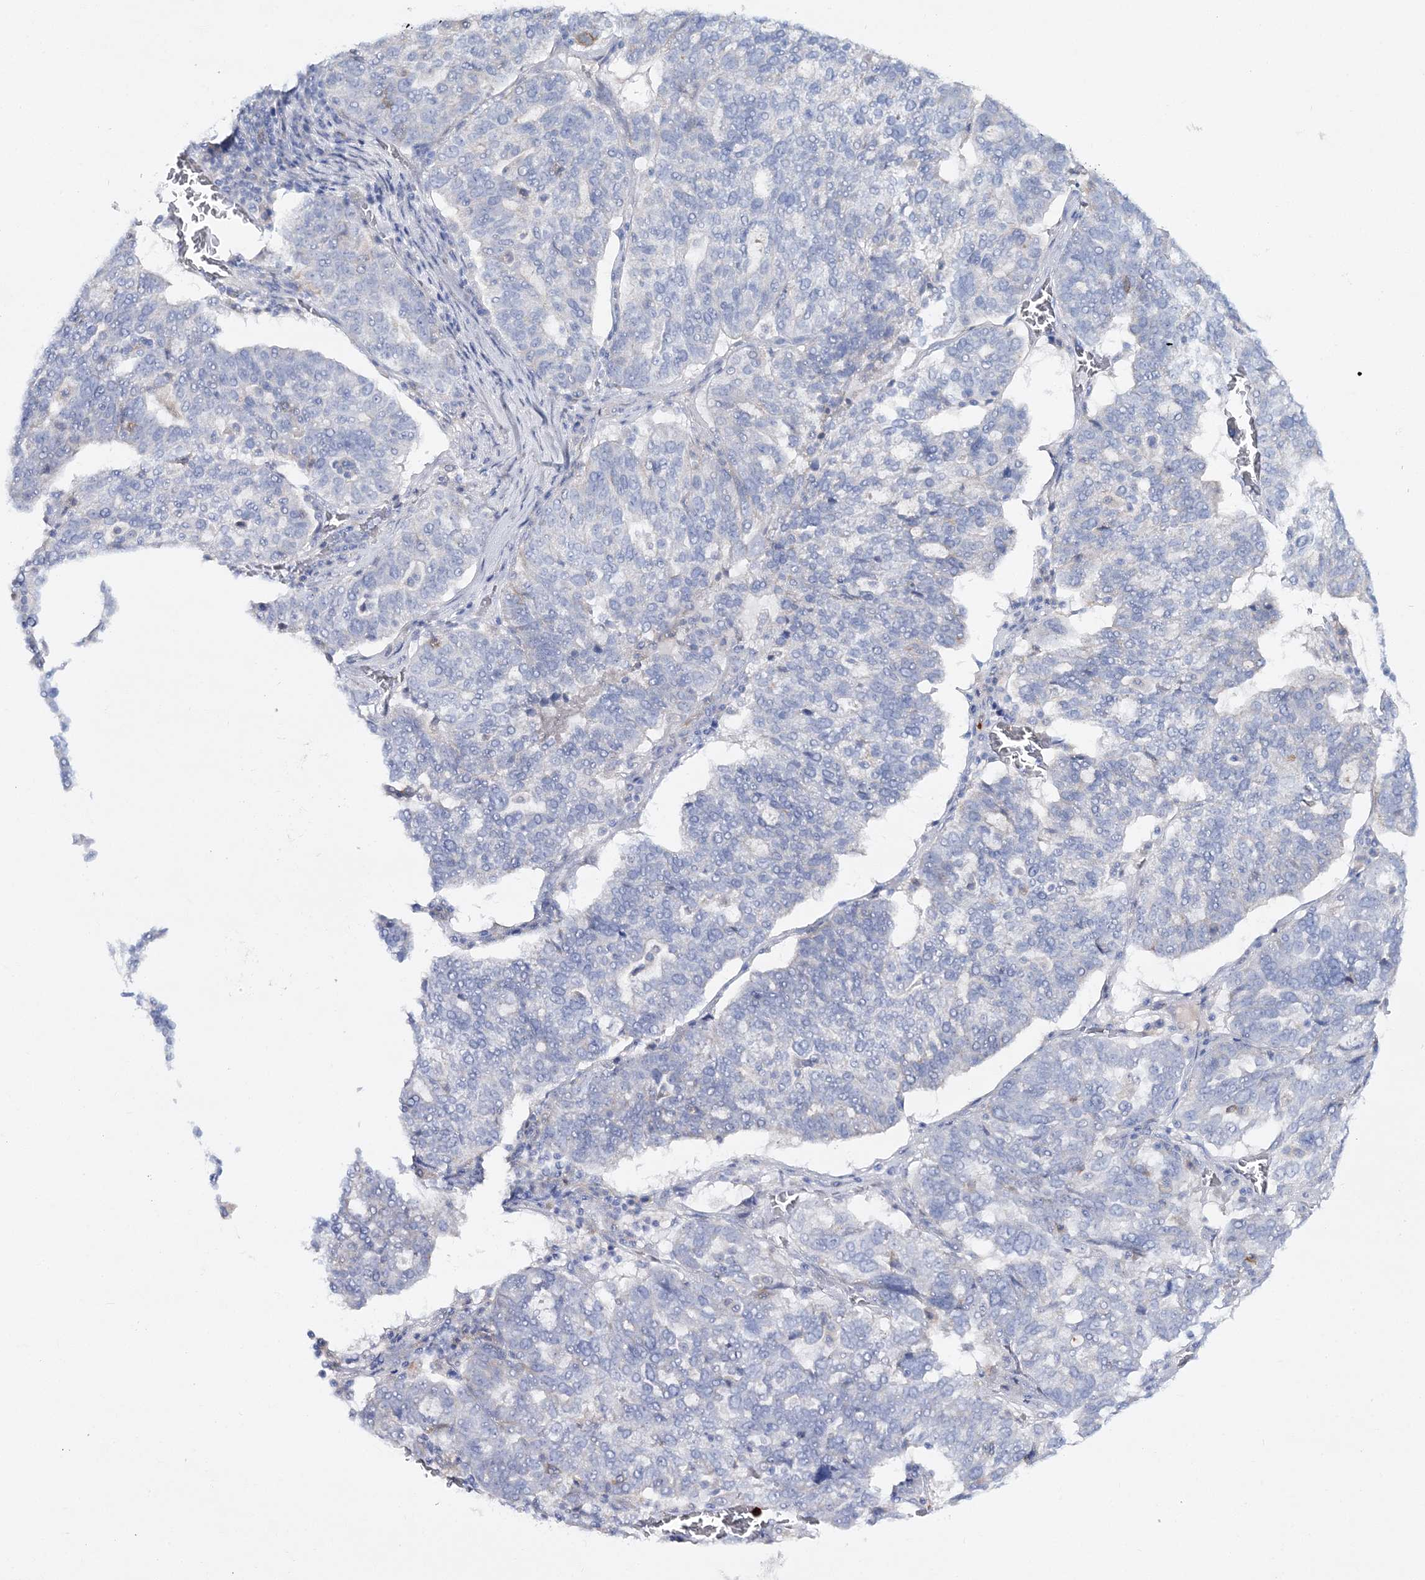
{"staining": {"intensity": "negative", "quantity": "none", "location": "none"}, "tissue": "ovarian cancer", "cell_type": "Tumor cells", "image_type": "cancer", "snomed": [{"axis": "morphology", "description": "Cystadenocarcinoma, serous, NOS"}, {"axis": "topography", "description": "Ovary"}], "caption": "Ovarian serous cystadenocarcinoma was stained to show a protein in brown. There is no significant positivity in tumor cells. (DAB (3,3'-diaminobenzidine) immunohistochemistry, high magnification).", "gene": "WDSUB1", "patient": {"sex": "female", "age": 59}}